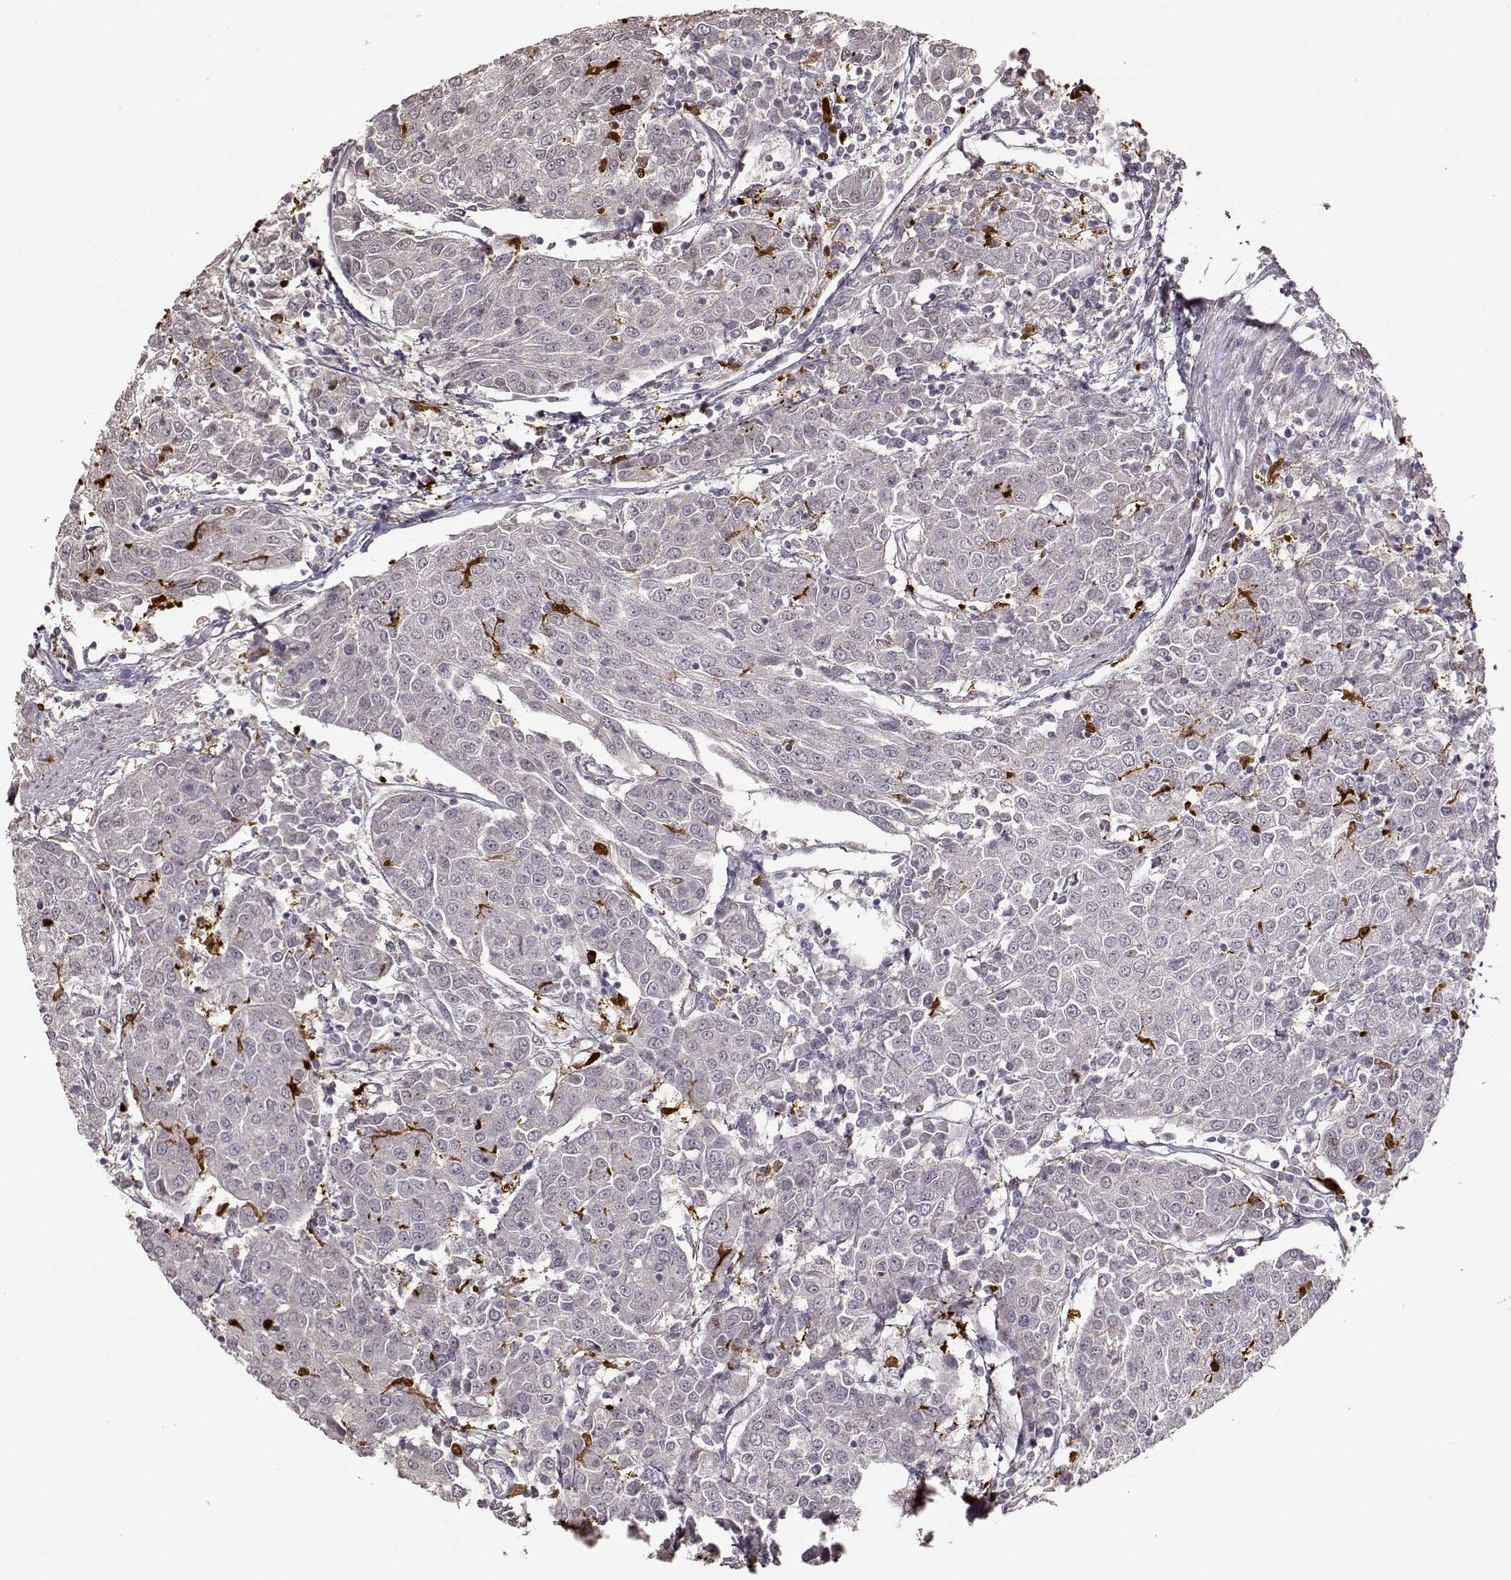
{"staining": {"intensity": "negative", "quantity": "none", "location": "none"}, "tissue": "urothelial cancer", "cell_type": "Tumor cells", "image_type": "cancer", "snomed": [{"axis": "morphology", "description": "Urothelial carcinoma, High grade"}, {"axis": "topography", "description": "Urinary bladder"}], "caption": "The micrograph displays no staining of tumor cells in urothelial carcinoma (high-grade).", "gene": "S100B", "patient": {"sex": "female", "age": 85}}